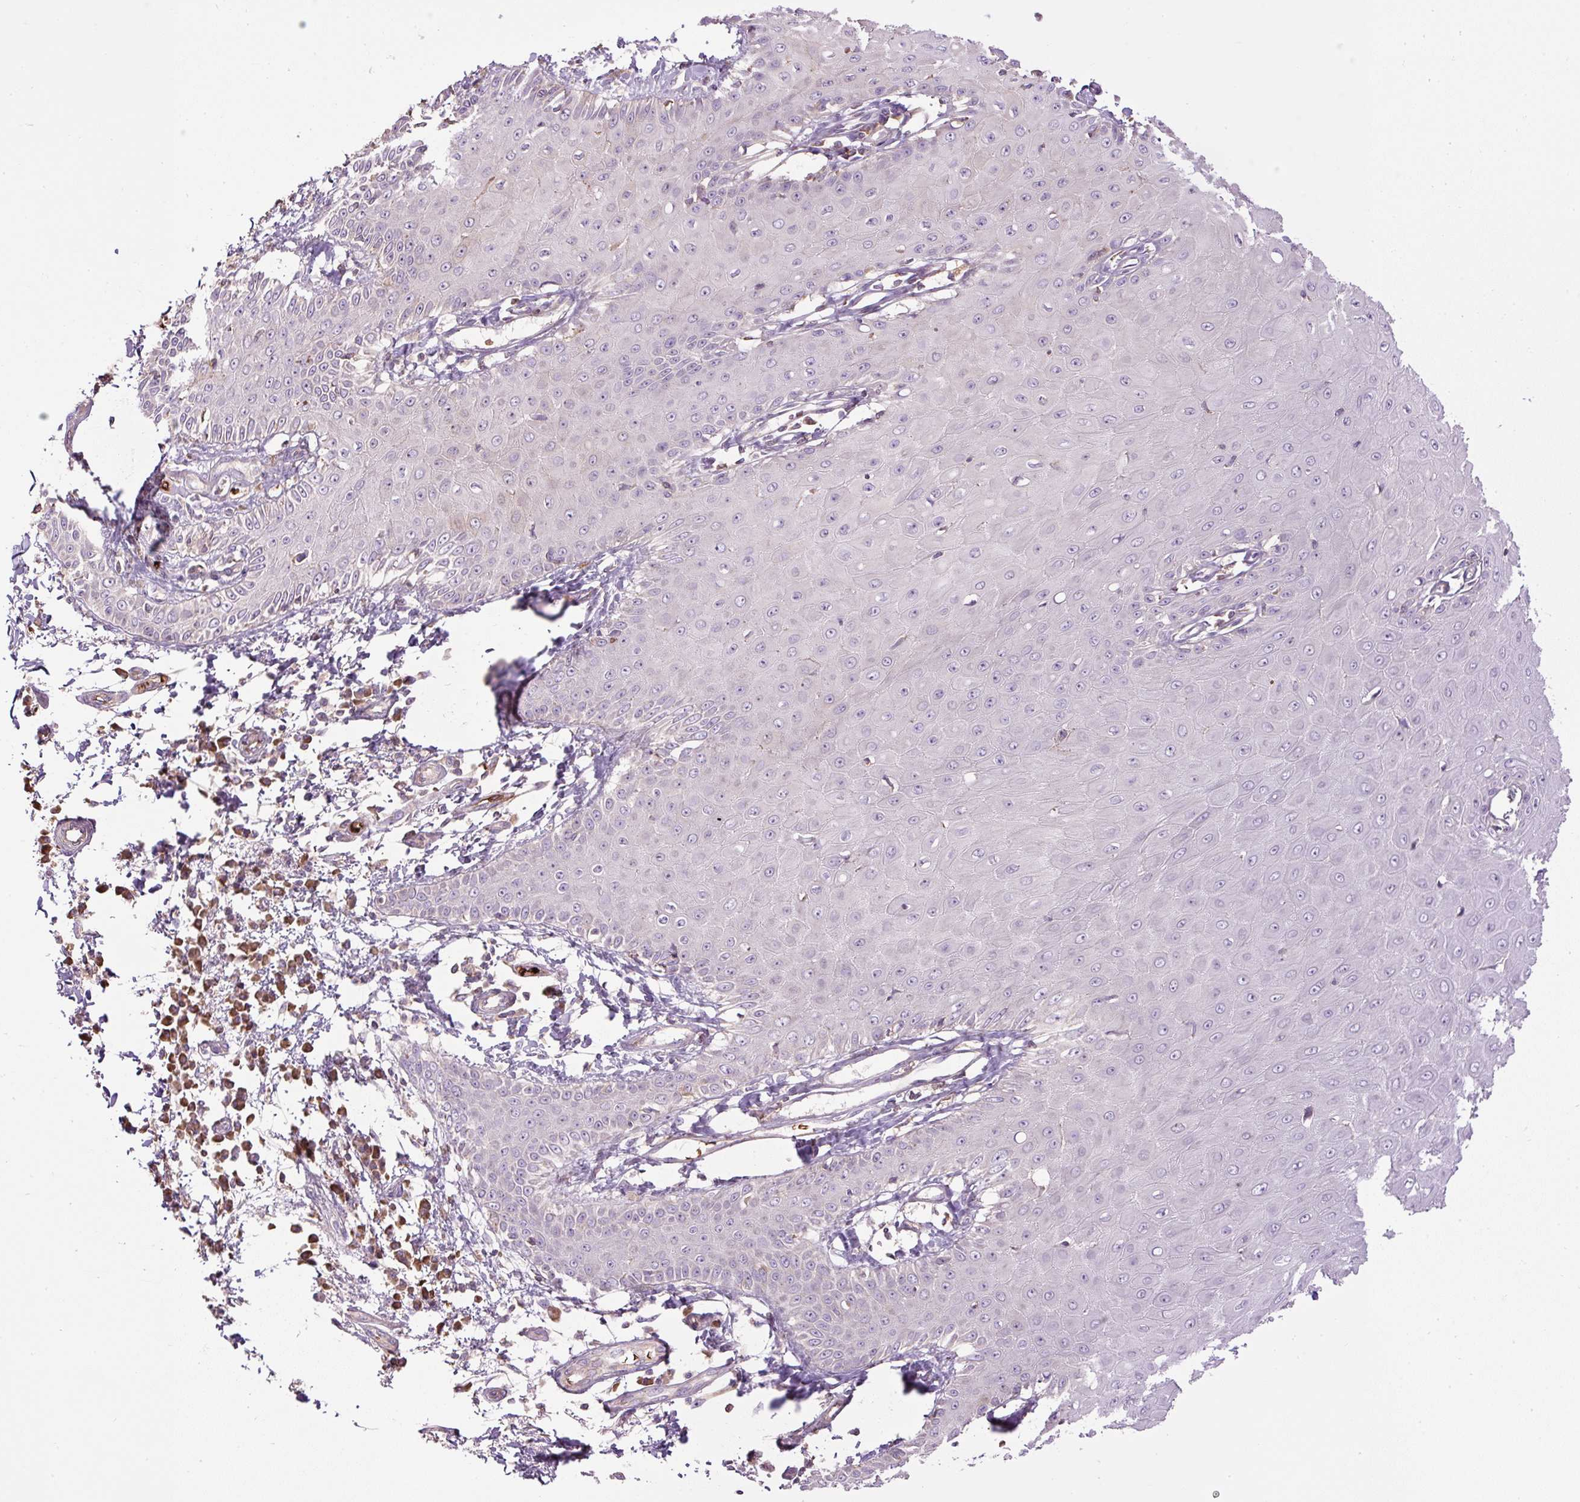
{"staining": {"intensity": "negative", "quantity": "none", "location": "none"}, "tissue": "skin cancer", "cell_type": "Tumor cells", "image_type": "cancer", "snomed": [{"axis": "morphology", "description": "Squamous cell carcinoma, NOS"}, {"axis": "topography", "description": "Skin"}], "caption": "Immunohistochemistry histopathology image of human squamous cell carcinoma (skin) stained for a protein (brown), which reveals no positivity in tumor cells.", "gene": "CXCL13", "patient": {"sex": "male", "age": 70}}